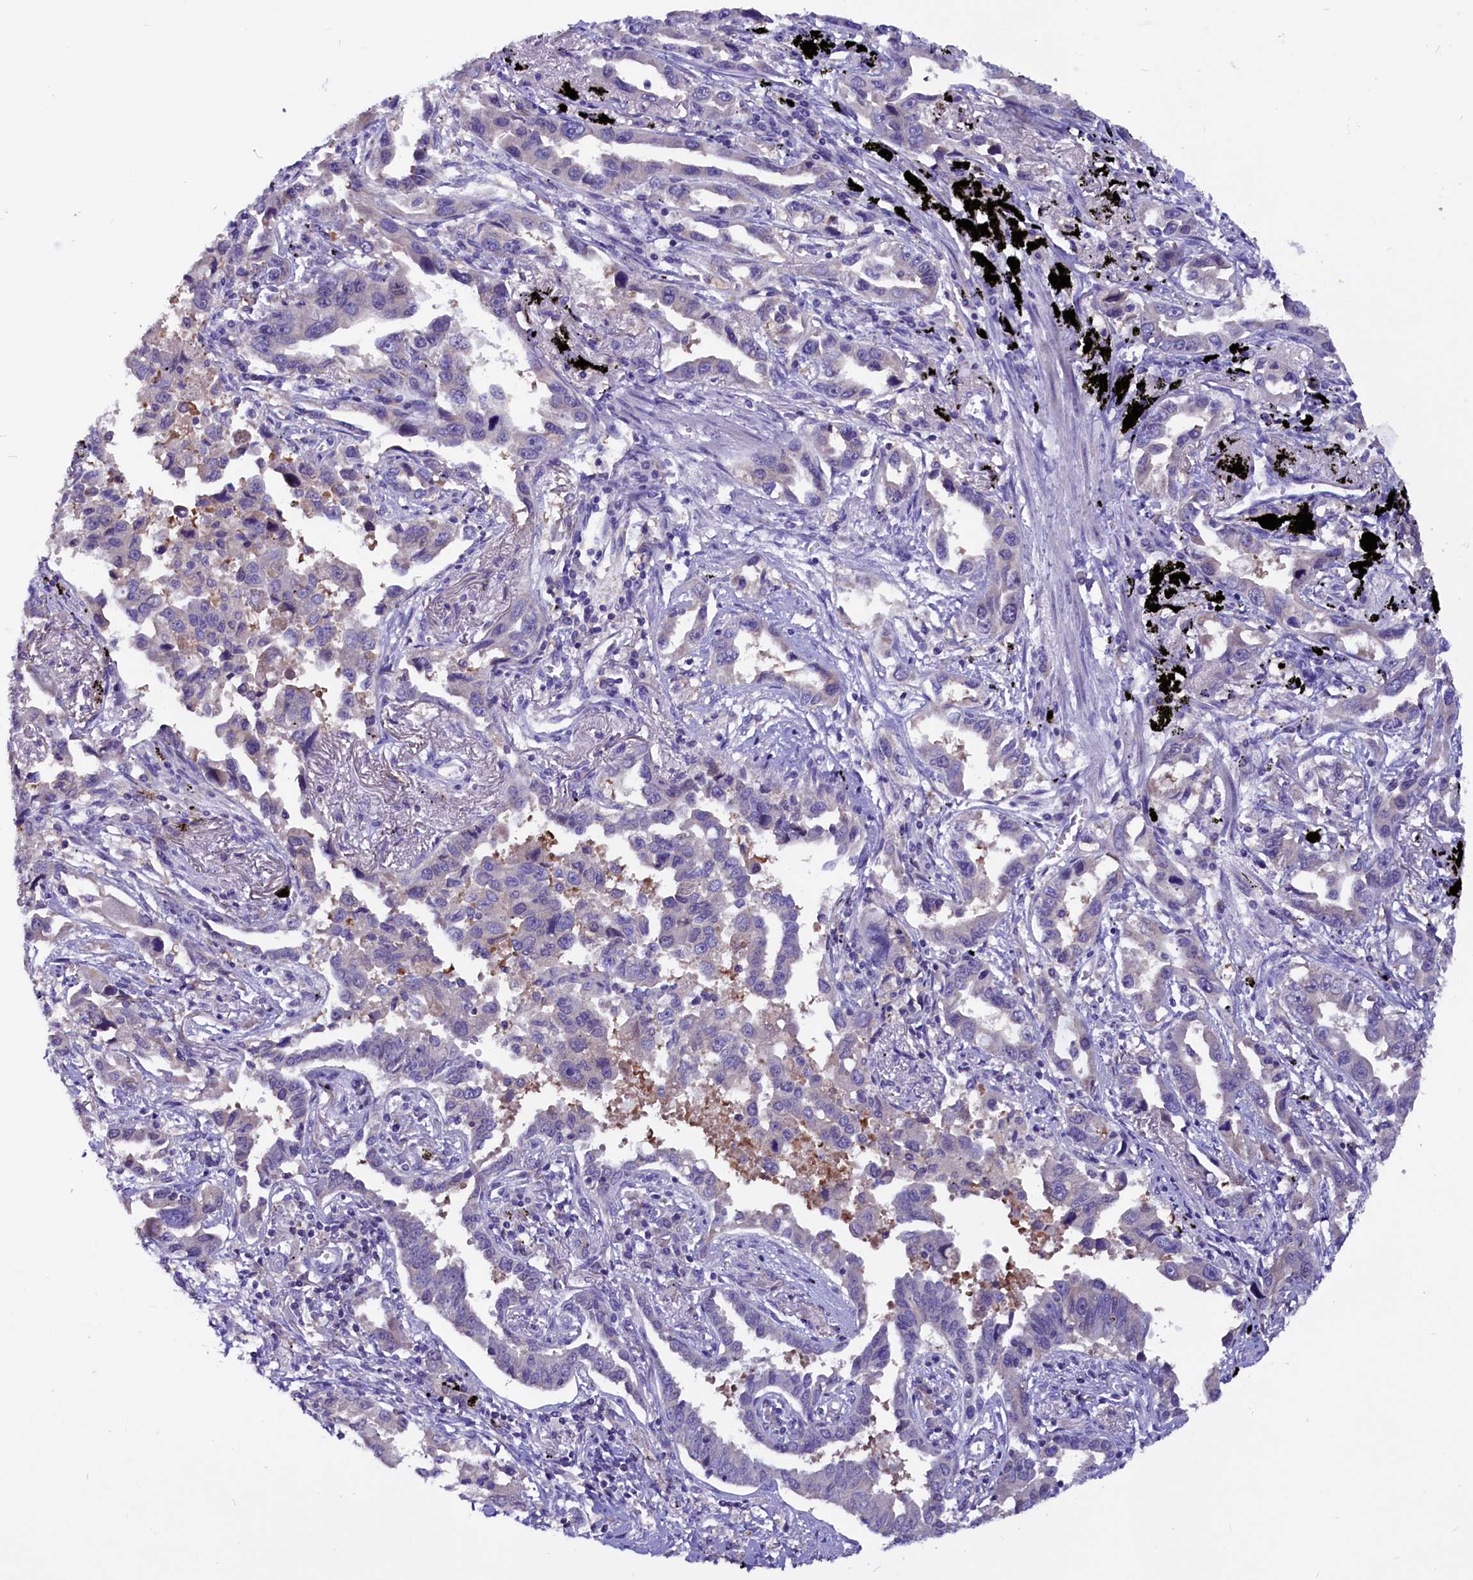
{"staining": {"intensity": "negative", "quantity": "none", "location": "none"}, "tissue": "lung cancer", "cell_type": "Tumor cells", "image_type": "cancer", "snomed": [{"axis": "morphology", "description": "Adenocarcinoma, NOS"}, {"axis": "topography", "description": "Lung"}], "caption": "High power microscopy micrograph of an immunohistochemistry photomicrograph of lung adenocarcinoma, revealing no significant staining in tumor cells.", "gene": "CCBE1", "patient": {"sex": "male", "age": 67}}